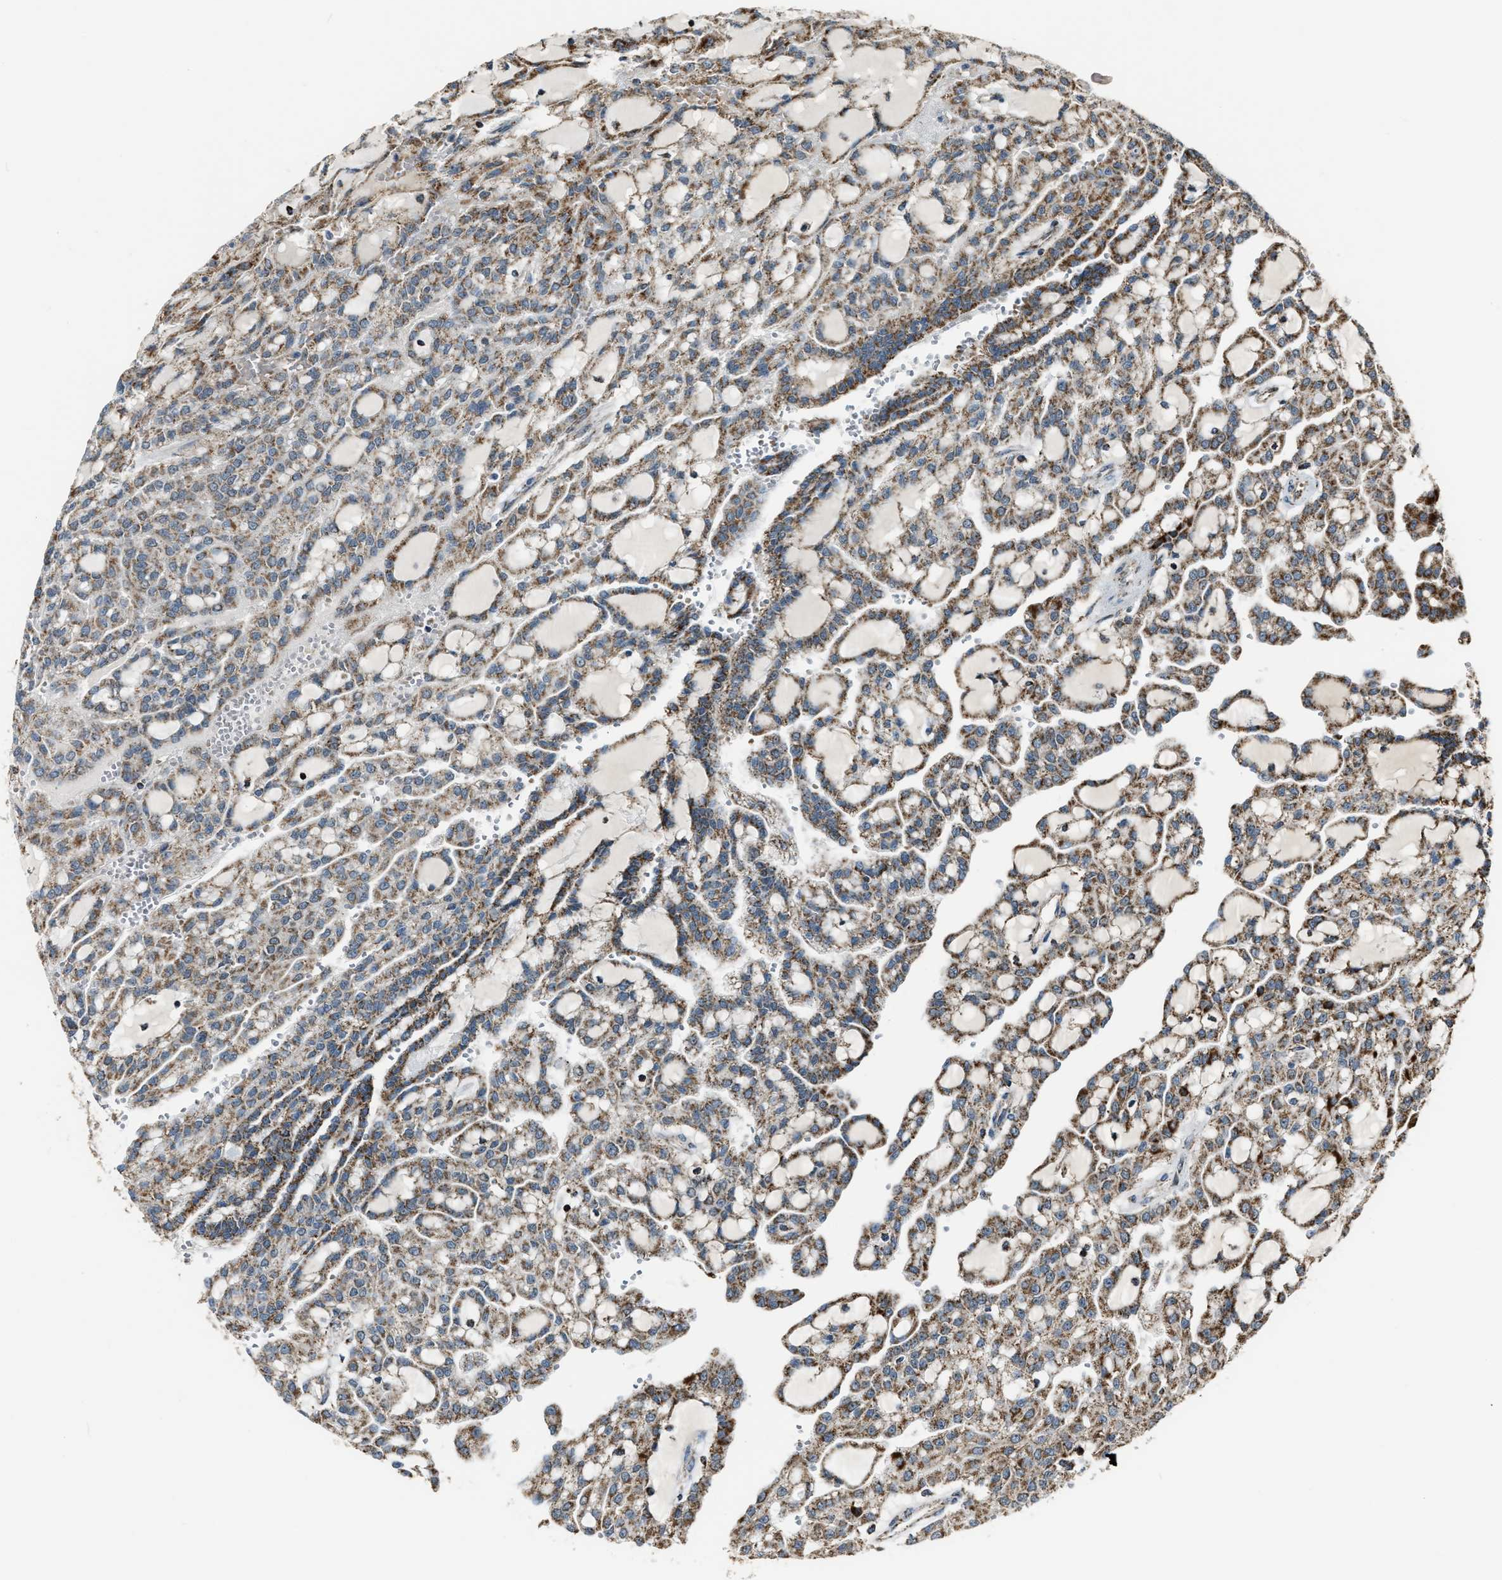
{"staining": {"intensity": "moderate", "quantity": ">75%", "location": "cytoplasmic/membranous"}, "tissue": "renal cancer", "cell_type": "Tumor cells", "image_type": "cancer", "snomed": [{"axis": "morphology", "description": "Adenocarcinoma, NOS"}, {"axis": "topography", "description": "Kidney"}], "caption": "Protein positivity by immunohistochemistry (IHC) displays moderate cytoplasmic/membranous expression in approximately >75% of tumor cells in renal adenocarcinoma. Nuclei are stained in blue.", "gene": "CHN2", "patient": {"sex": "male", "age": 63}}